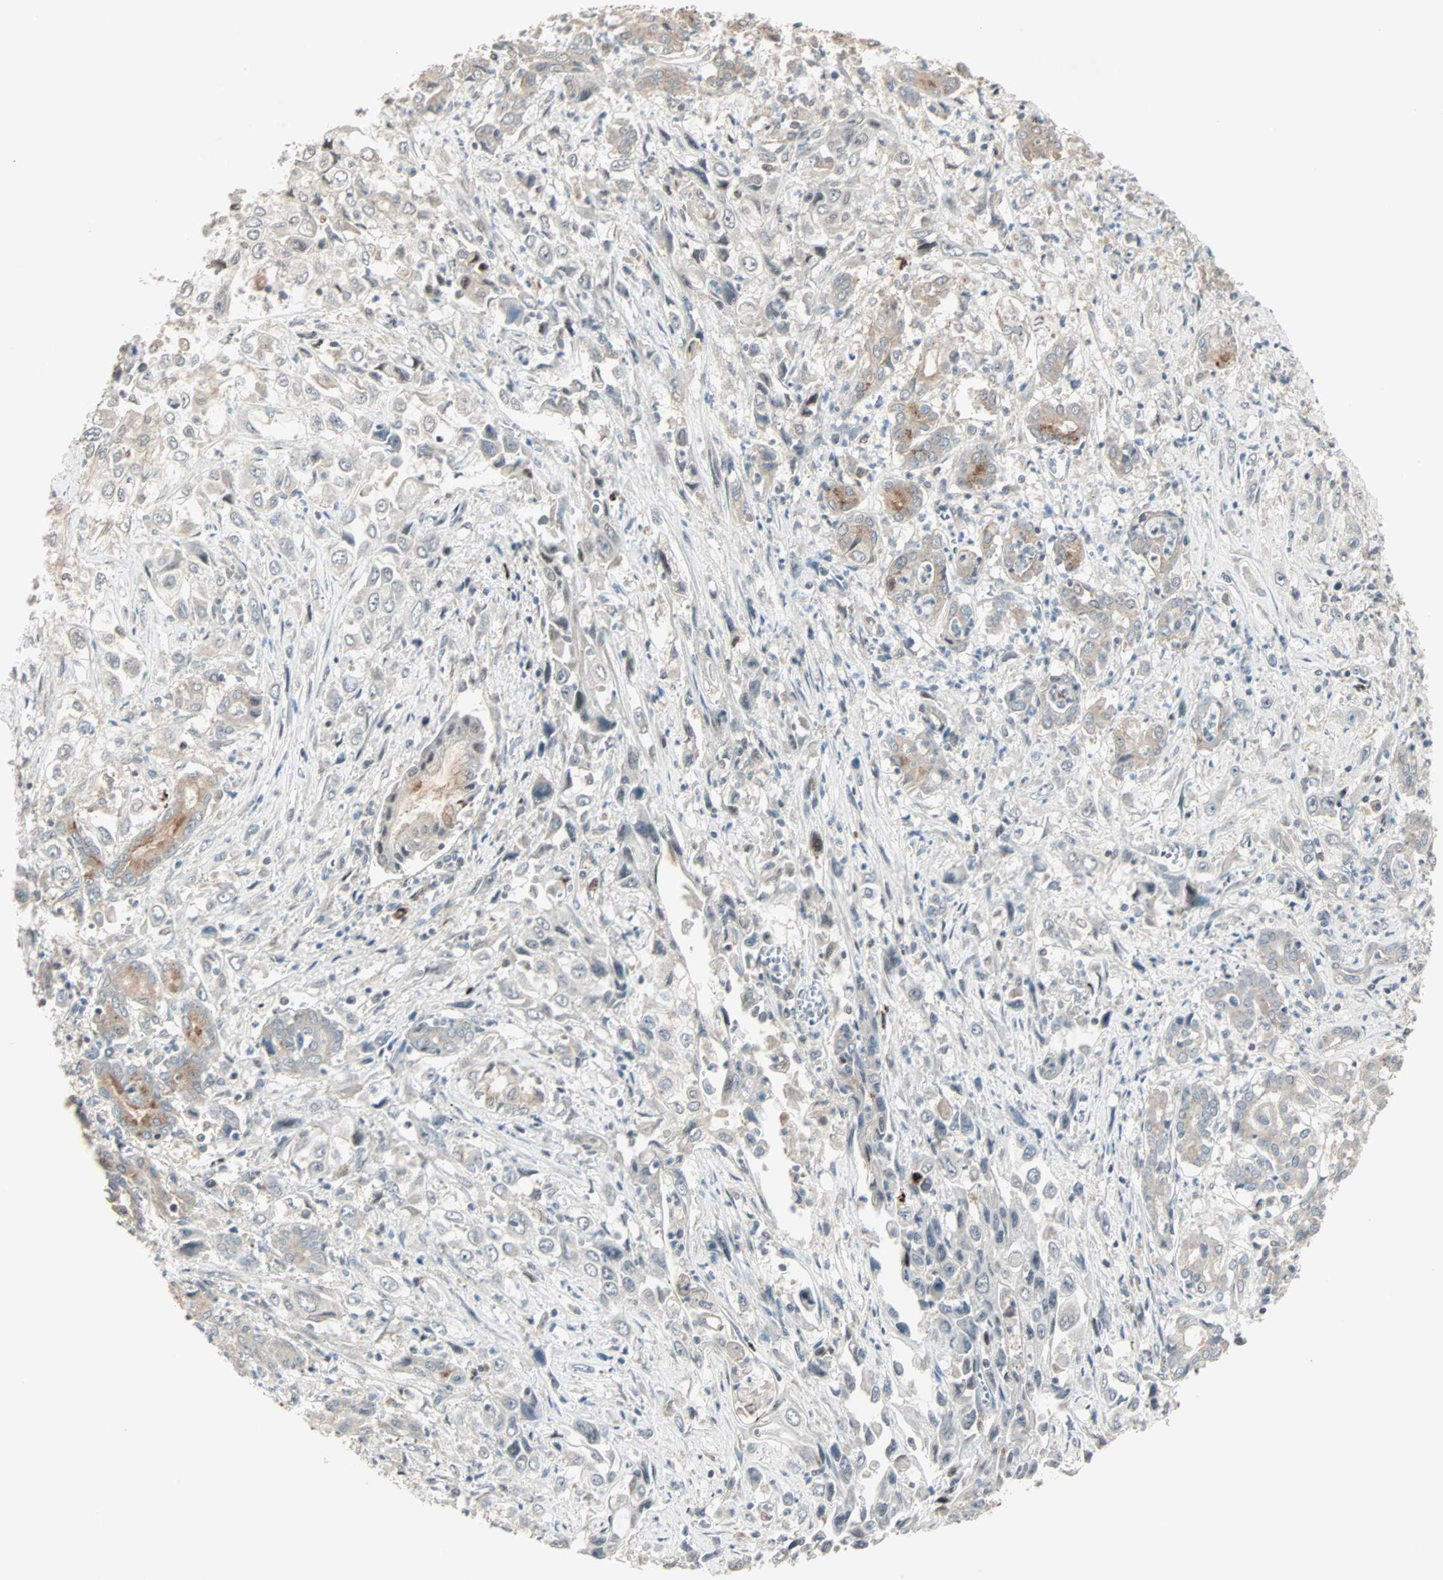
{"staining": {"intensity": "weak", "quantity": "25%-75%", "location": "cytoplasmic/membranous"}, "tissue": "pancreatic cancer", "cell_type": "Tumor cells", "image_type": "cancer", "snomed": [{"axis": "morphology", "description": "Adenocarcinoma, NOS"}, {"axis": "topography", "description": "Pancreas"}], "caption": "IHC photomicrograph of neoplastic tissue: human adenocarcinoma (pancreatic) stained using immunohistochemistry demonstrates low levels of weak protein expression localized specifically in the cytoplasmic/membranous of tumor cells, appearing as a cytoplasmic/membranous brown color.", "gene": "KDM4A", "patient": {"sex": "male", "age": 70}}